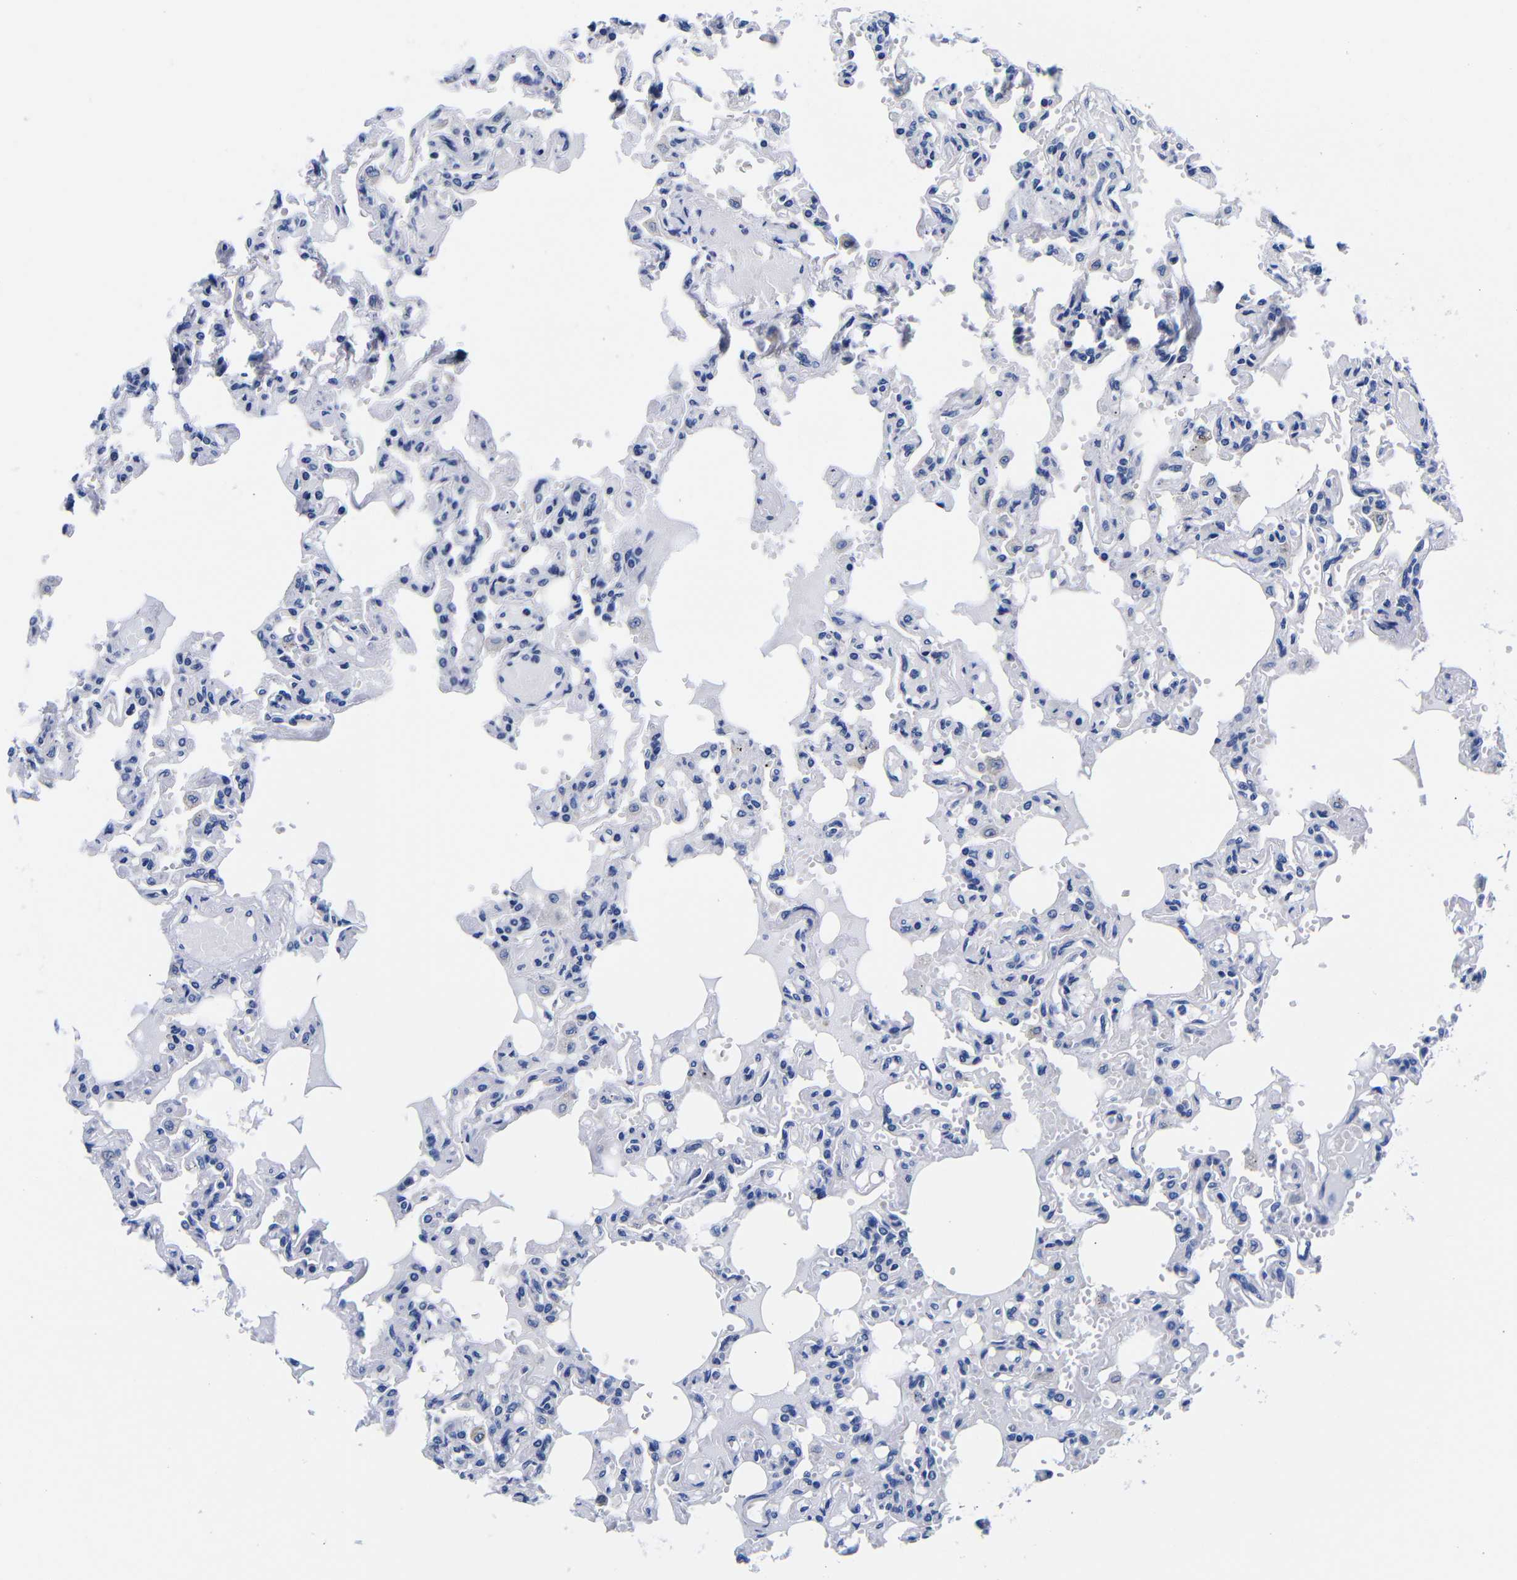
{"staining": {"intensity": "negative", "quantity": "none", "location": "none"}, "tissue": "lung", "cell_type": "Alveolar cells", "image_type": "normal", "snomed": [{"axis": "morphology", "description": "Normal tissue, NOS"}, {"axis": "topography", "description": "Lung"}], "caption": "IHC of unremarkable lung shows no expression in alveolar cells. (Immunohistochemistry, brightfield microscopy, high magnification).", "gene": "CLEC4G", "patient": {"sex": "male", "age": 21}}